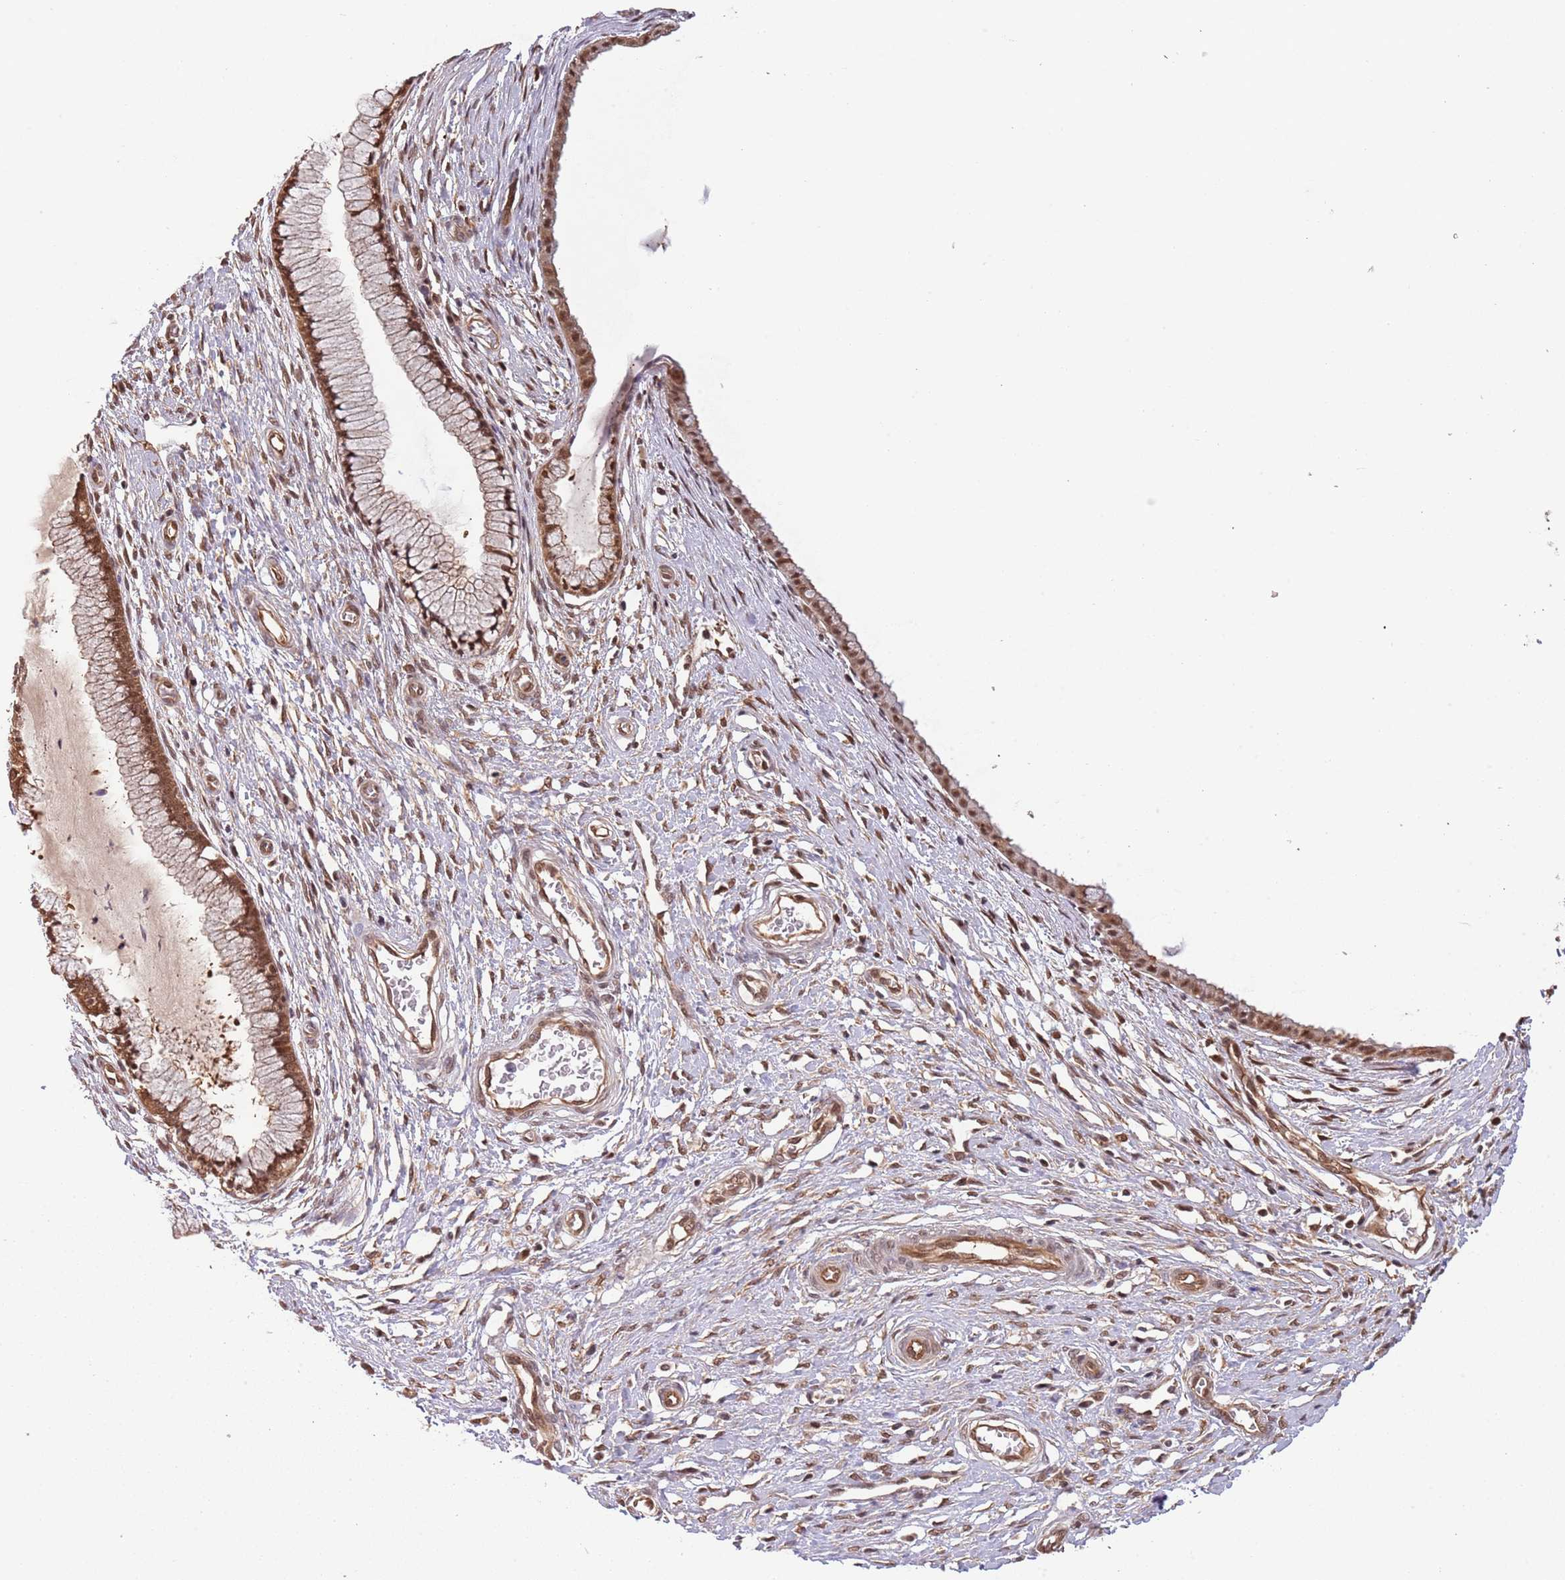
{"staining": {"intensity": "moderate", "quantity": ">75%", "location": "cytoplasmic/membranous,nuclear"}, "tissue": "cervix", "cell_type": "Glandular cells", "image_type": "normal", "snomed": [{"axis": "morphology", "description": "Normal tissue, NOS"}, {"axis": "topography", "description": "Cervix"}], "caption": "IHC histopathology image of unremarkable cervix: cervix stained using immunohistochemistry (IHC) displays medium levels of moderate protein expression localized specifically in the cytoplasmic/membranous,nuclear of glandular cells, appearing as a cytoplasmic/membranous,nuclear brown color.", "gene": "PLSCR5", "patient": {"sex": "female", "age": 55}}